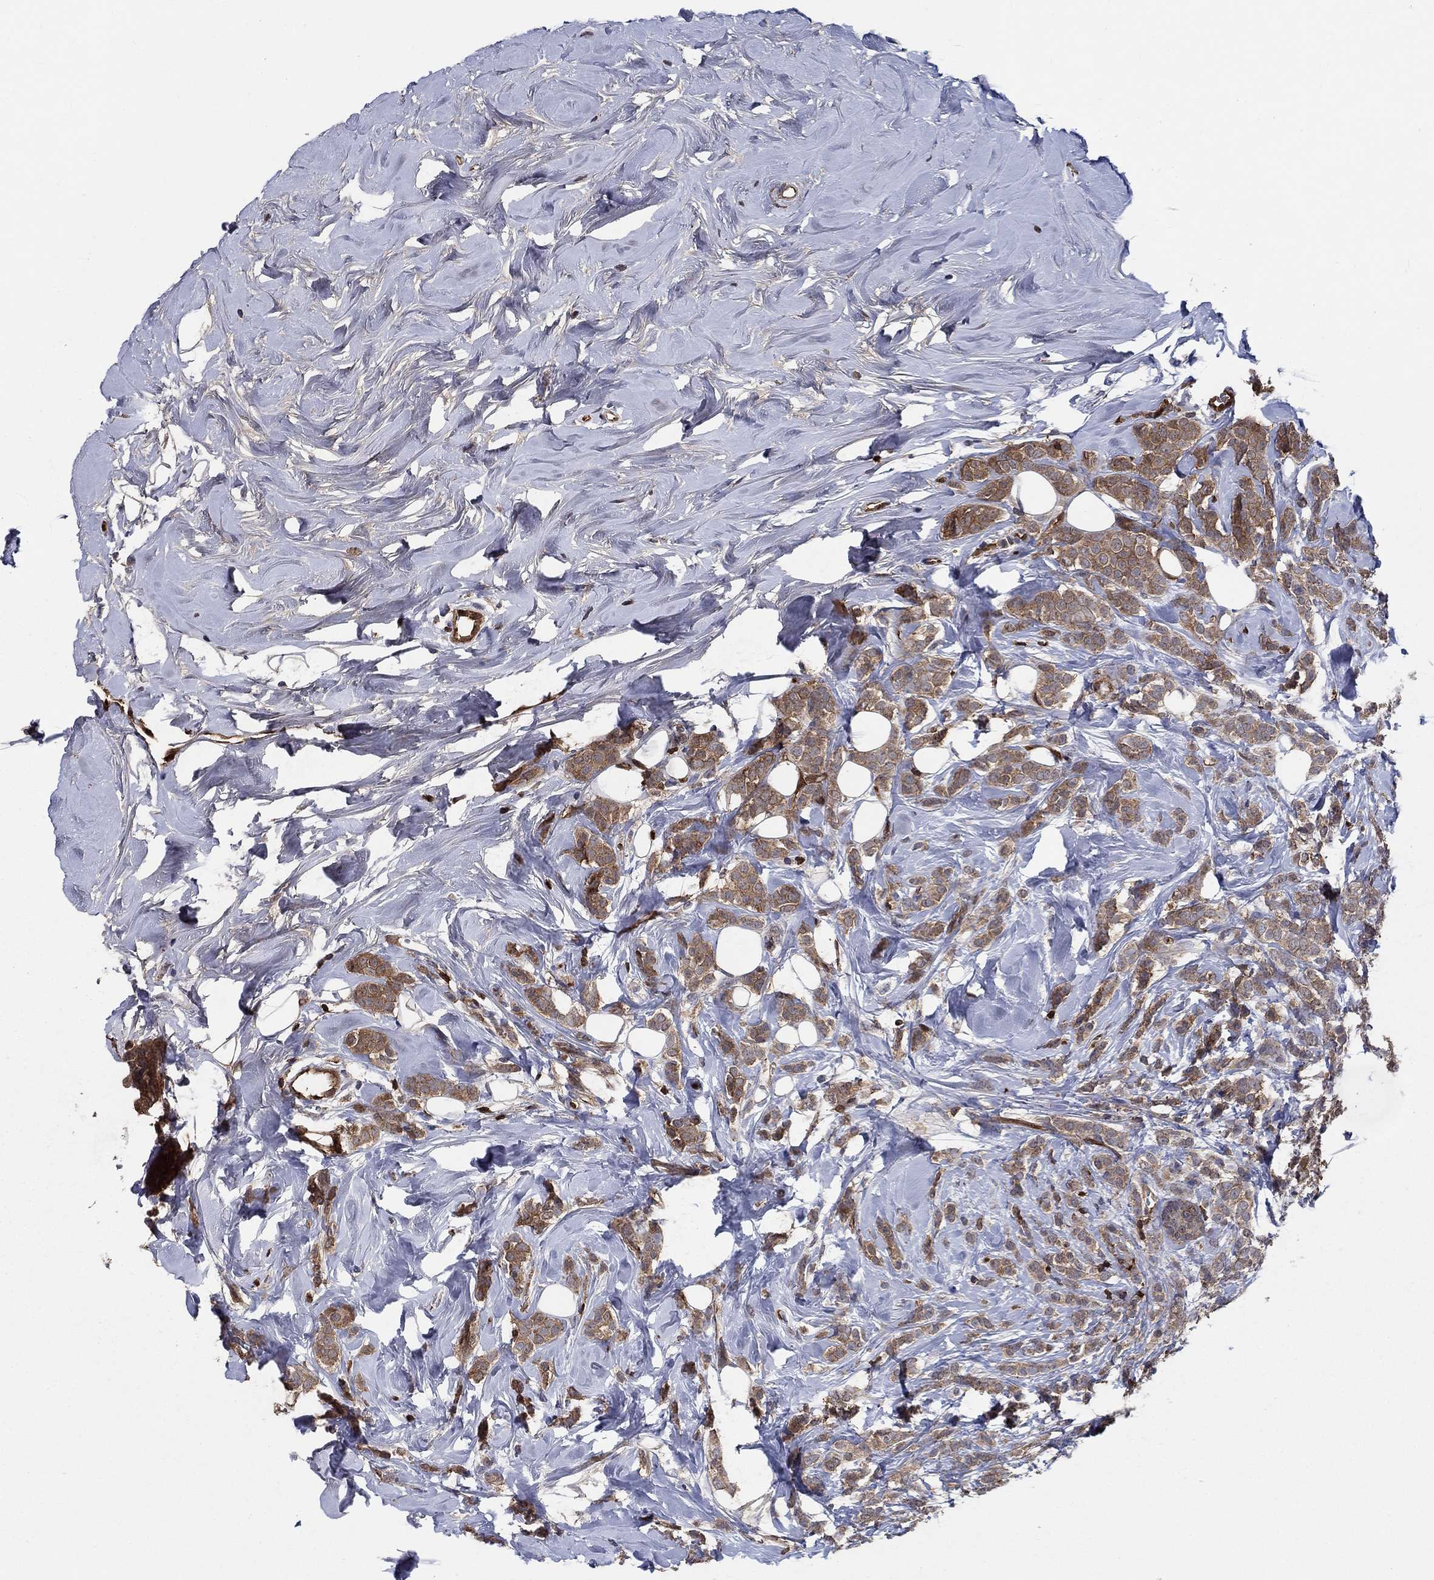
{"staining": {"intensity": "moderate", "quantity": "25%-75%", "location": "cytoplasmic/membranous"}, "tissue": "breast cancer", "cell_type": "Tumor cells", "image_type": "cancer", "snomed": [{"axis": "morphology", "description": "Lobular carcinoma"}, {"axis": "topography", "description": "Breast"}], "caption": "High-power microscopy captured an IHC photomicrograph of breast cancer, revealing moderate cytoplasmic/membranous staining in about 25%-75% of tumor cells.", "gene": "AGFG2", "patient": {"sex": "female", "age": 49}}